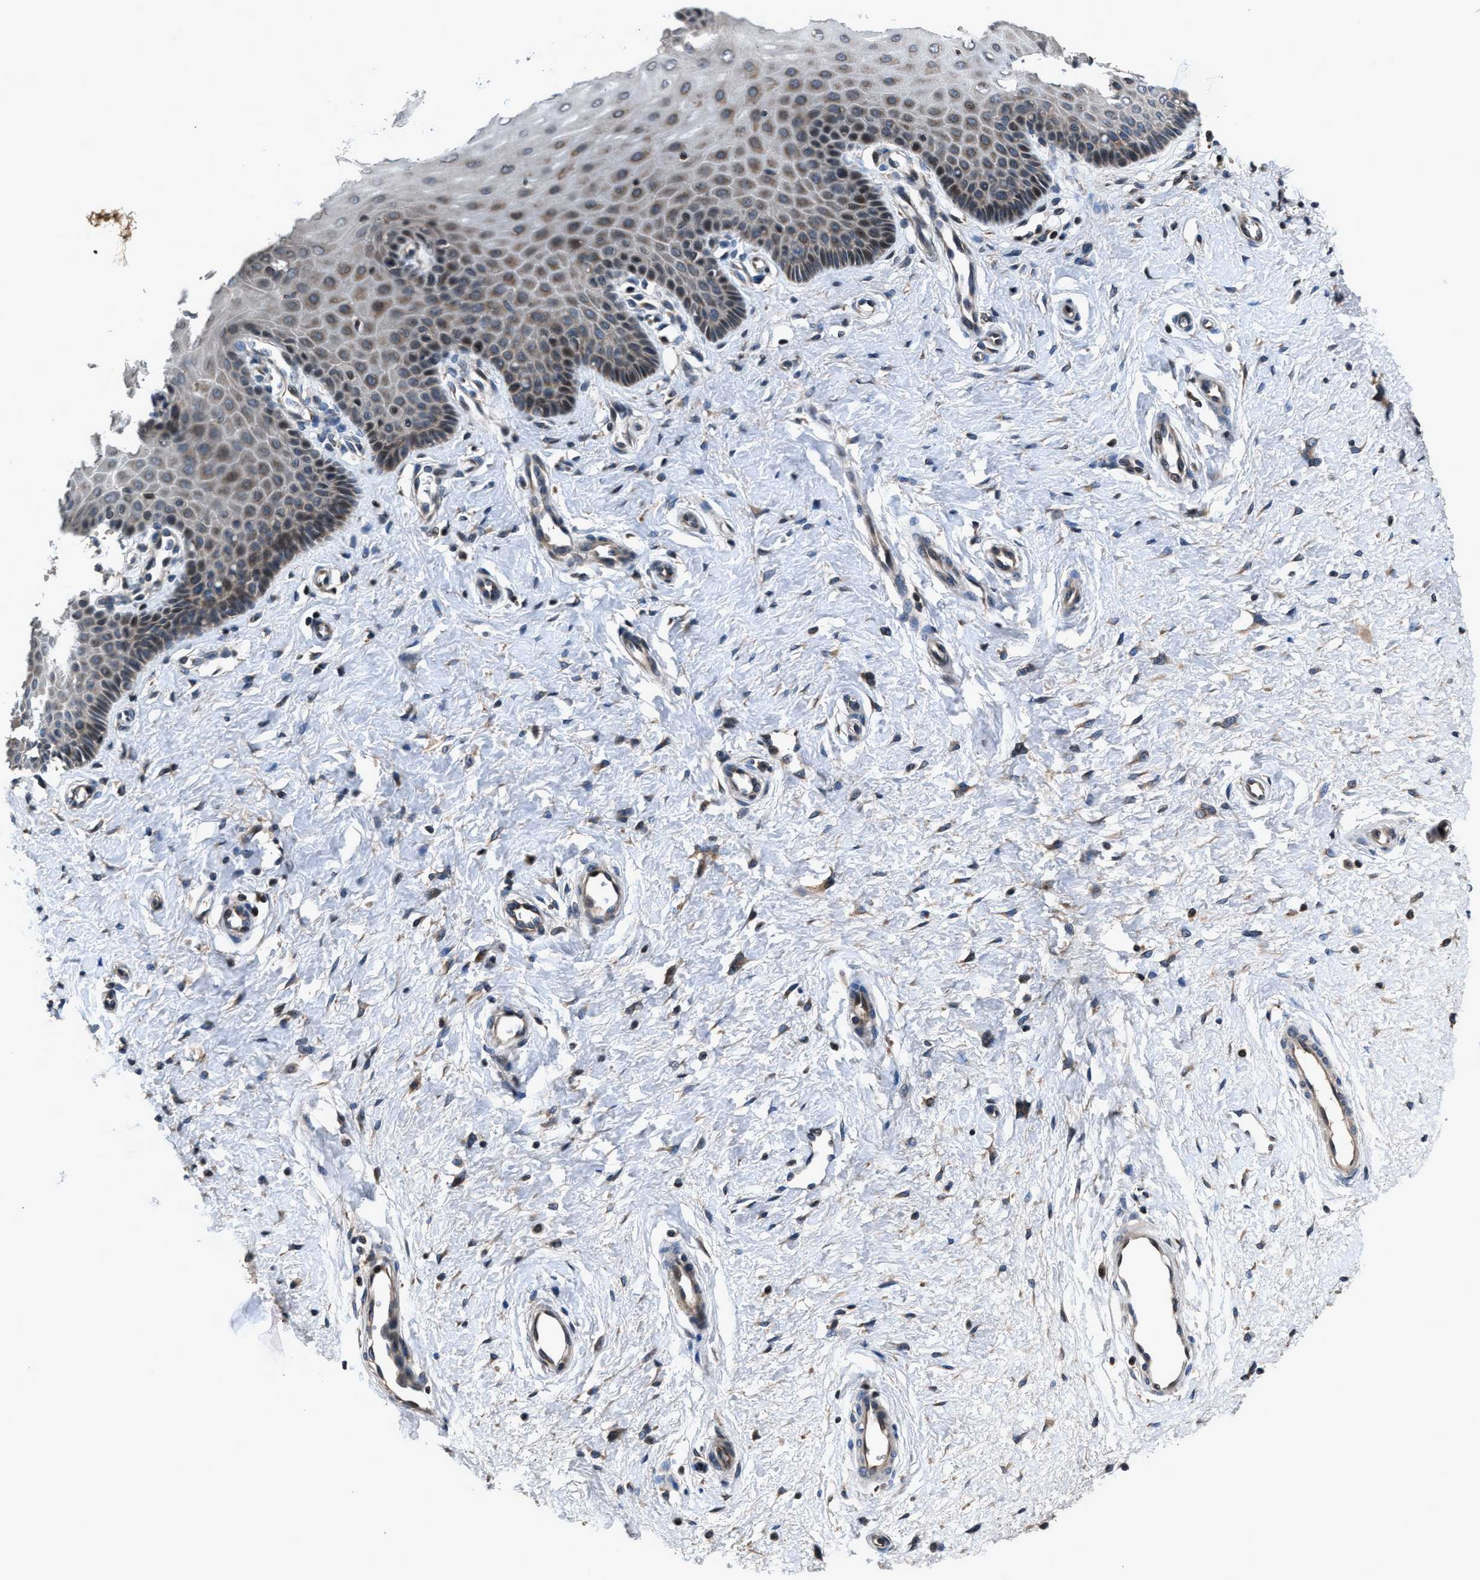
{"staining": {"intensity": "negative", "quantity": "none", "location": "none"}, "tissue": "cervix", "cell_type": "Glandular cells", "image_type": "normal", "snomed": [{"axis": "morphology", "description": "Normal tissue, NOS"}, {"axis": "topography", "description": "Cervix"}], "caption": "Immunohistochemistry histopathology image of unremarkable human cervix stained for a protein (brown), which shows no expression in glandular cells.", "gene": "TNRC18", "patient": {"sex": "female", "age": 55}}